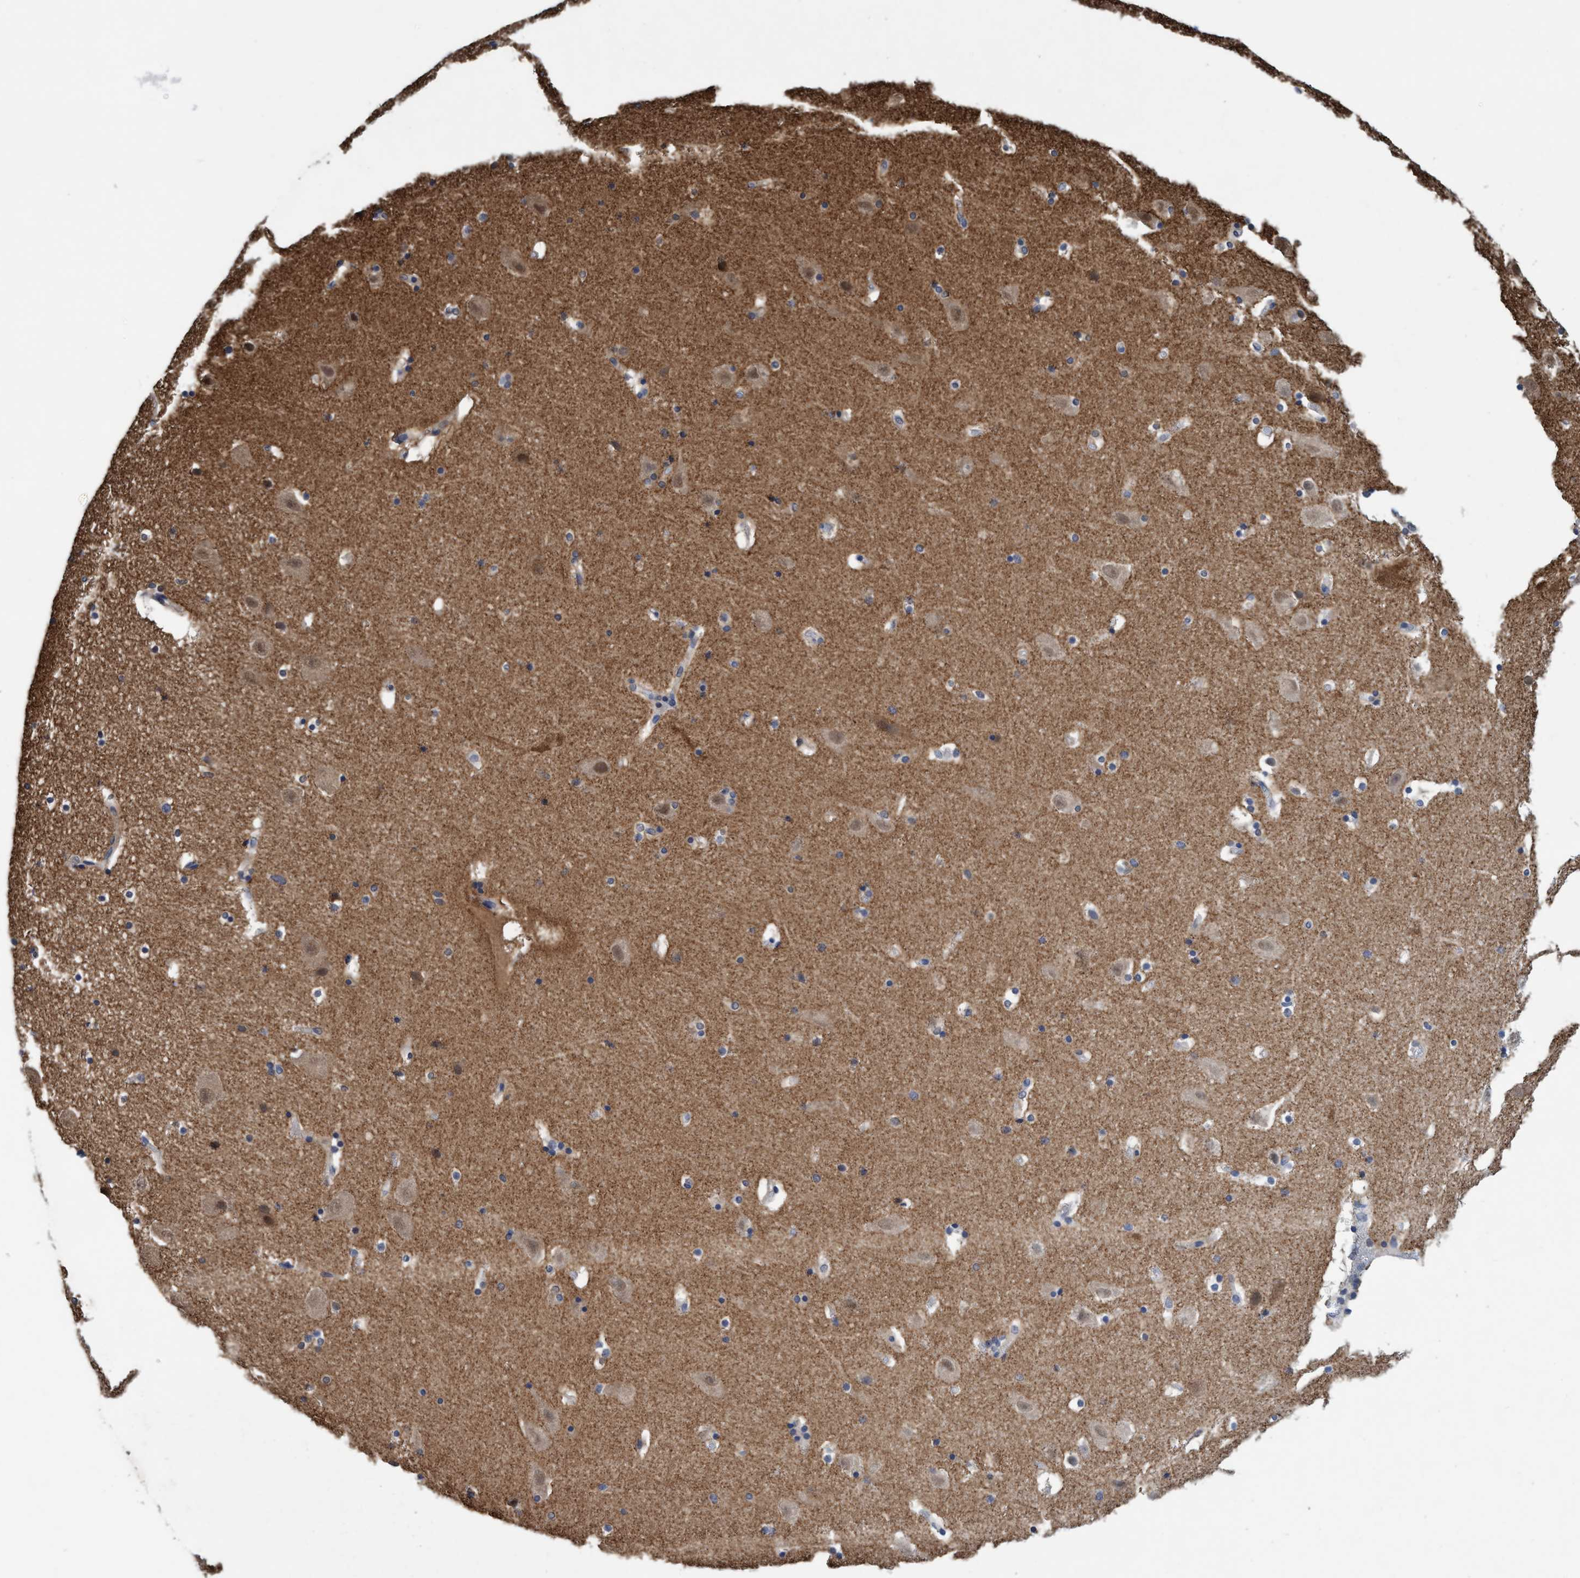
{"staining": {"intensity": "negative", "quantity": "none", "location": "none"}, "tissue": "hippocampus", "cell_type": "Glial cells", "image_type": "normal", "snomed": [{"axis": "morphology", "description": "Normal tissue, NOS"}, {"axis": "topography", "description": "Hippocampus"}], "caption": "Micrograph shows no protein positivity in glial cells of benign hippocampus.", "gene": "PSMD12", "patient": {"sex": "male", "age": 45}}